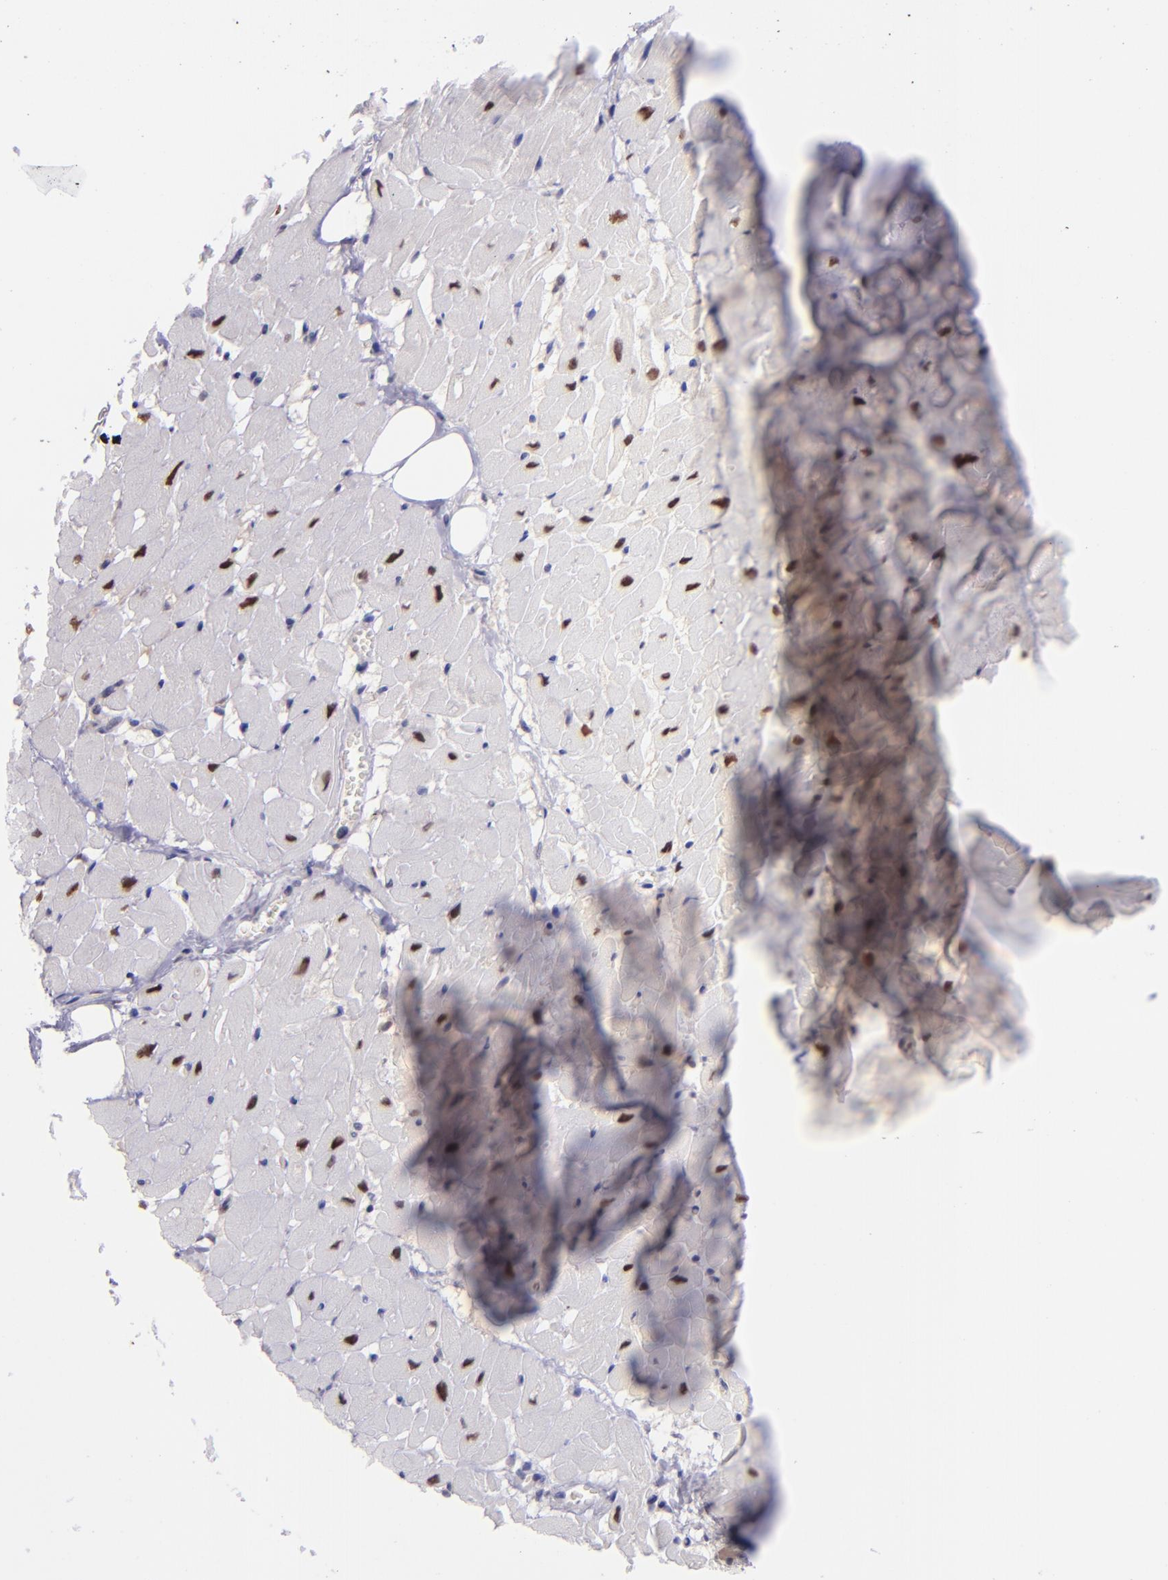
{"staining": {"intensity": "moderate", "quantity": ">75%", "location": "nuclear"}, "tissue": "heart muscle", "cell_type": "Cardiomyocytes", "image_type": "normal", "snomed": [{"axis": "morphology", "description": "Normal tissue, NOS"}, {"axis": "topography", "description": "Heart"}], "caption": "Heart muscle stained for a protein (brown) shows moderate nuclear positive staining in approximately >75% of cardiomyocytes.", "gene": "BAG1", "patient": {"sex": "female", "age": 19}}